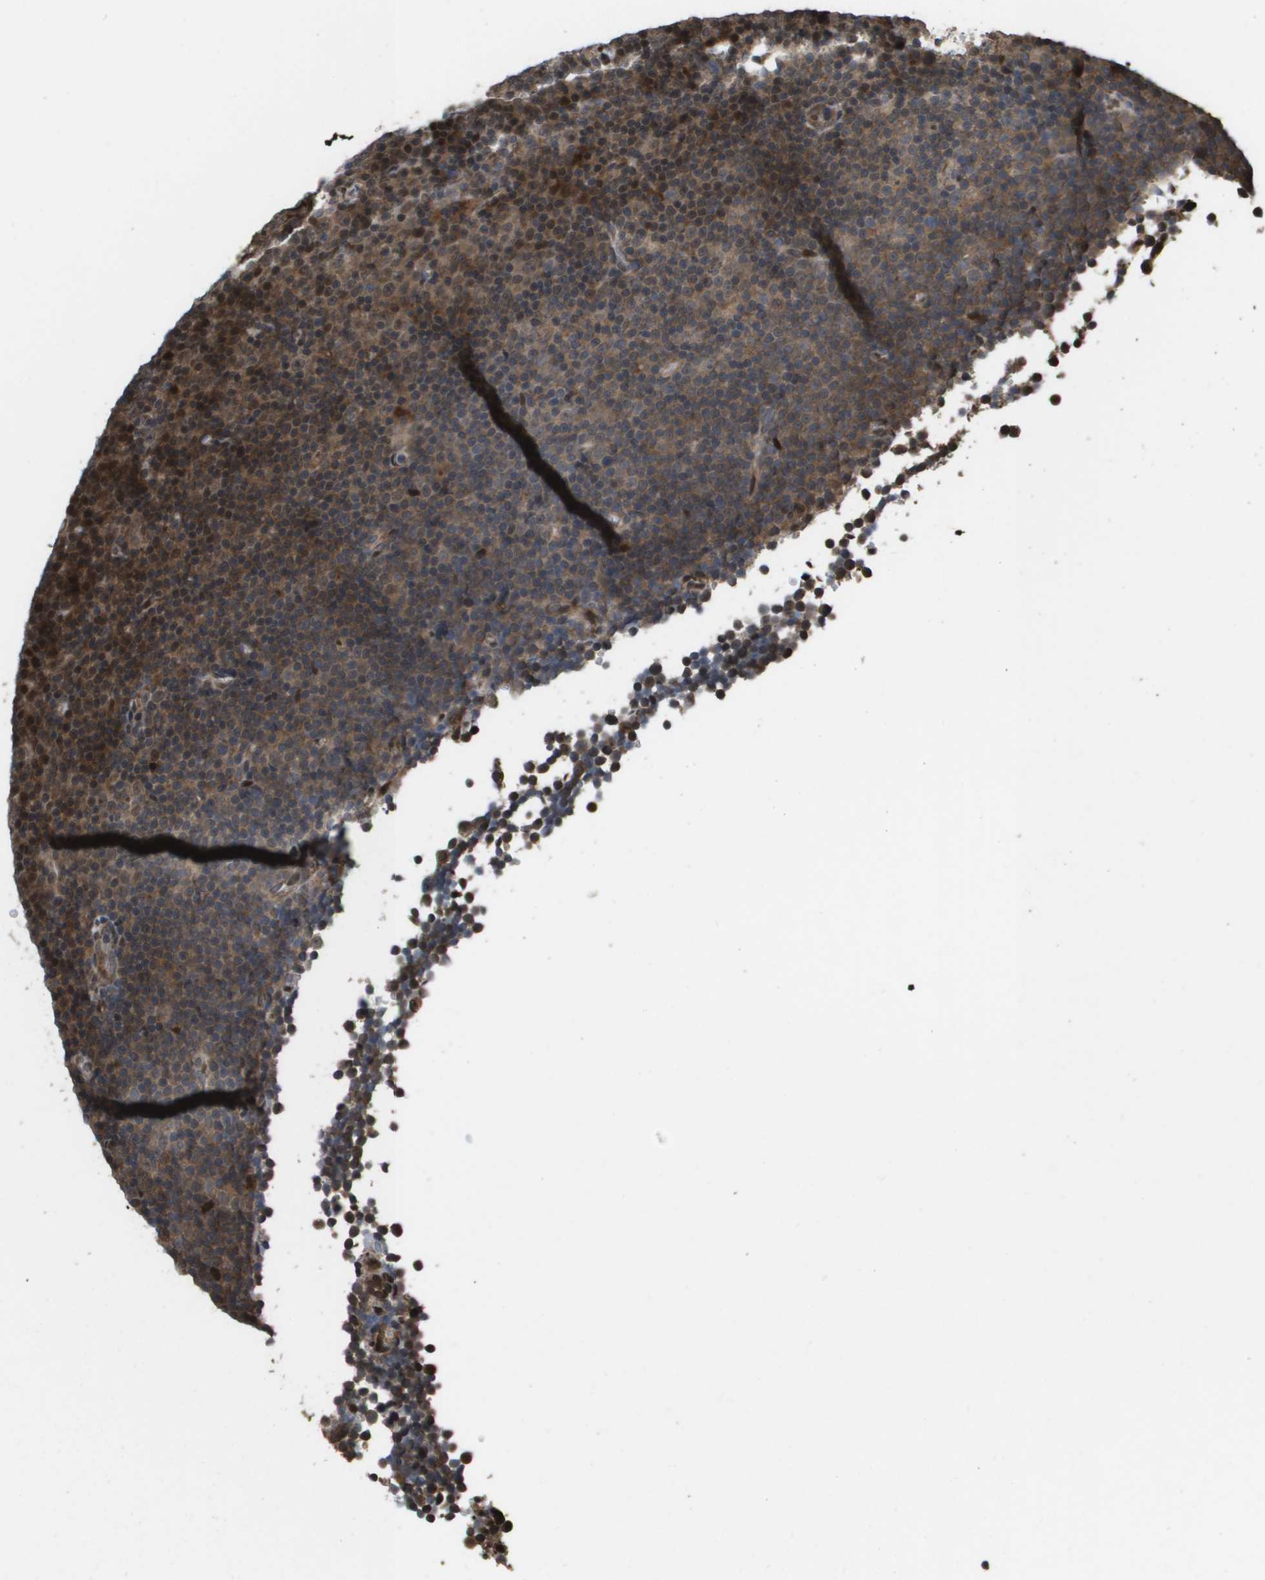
{"staining": {"intensity": "moderate", "quantity": "25%-75%", "location": "cytoplasmic/membranous,nuclear"}, "tissue": "lymphoma", "cell_type": "Tumor cells", "image_type": "cancer", "snomed": [{"axis": "morphology", "description": "Malignant lymphoma, non-Hodgkin's type, Low grade"}, {"axis": "topography", "description": "Lymph node"}], "caption": "High-magnification brightfield microscopy of malignant lymphoma, non-Hodgkin's type (low-grade) stained with DAB (3,3'-diaminobenzidine) (brown) and counterstained with hematoxylin (blue). tumor cells exhibit moderate cytoplasmic/membranous and nuclear positivity is seen in about25%-75% of cells.", "gene": "AXIN2", "patient": {"sex": "female", "age": 67}}